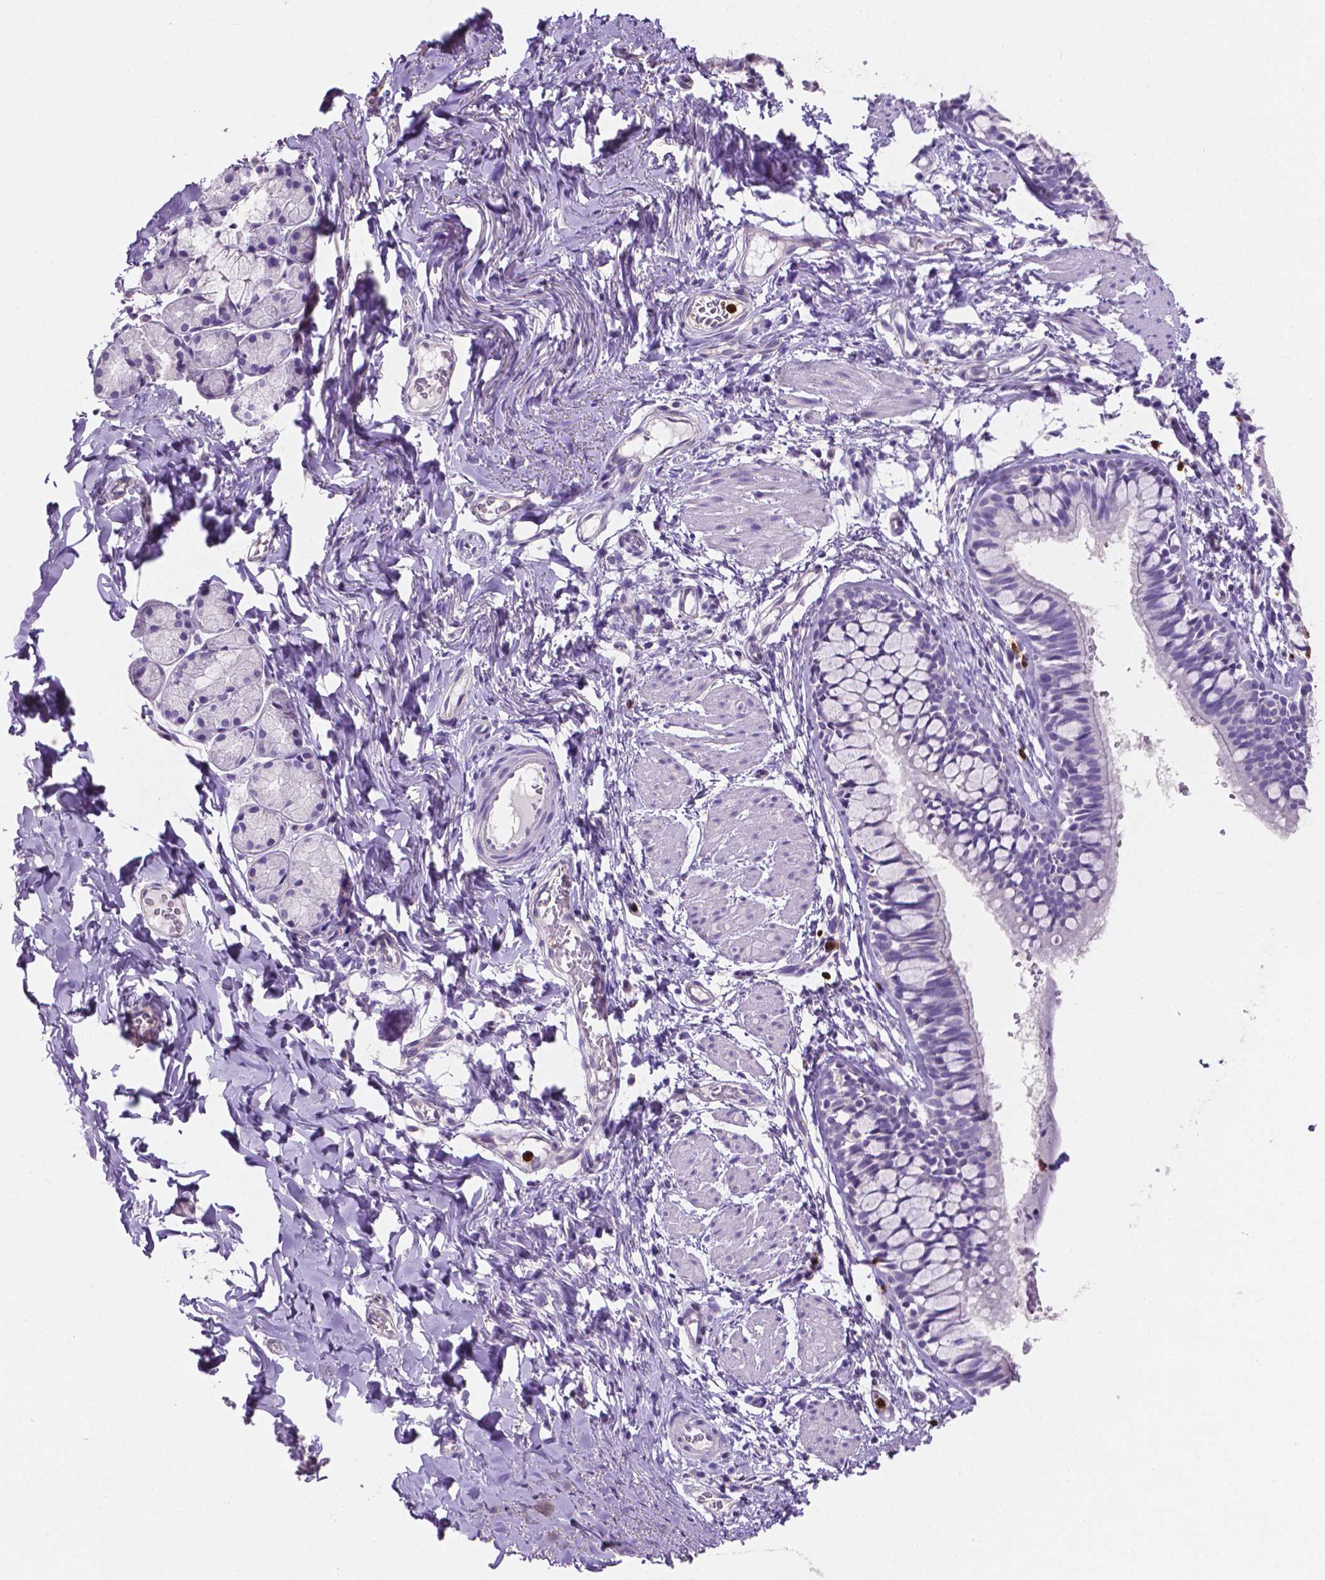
{"staining": {"intensity": "negative", "quantity": "none", "location": "none"}, "tissue": "bronchus", "cell_type": "Respiratory epithelial cells", "image_type": "normal", "snomed": [{"axis": "morphology", "description": "Normal tissue, NOS"}, {"axis": "topography", "description": "Bronchus"}], "caption": "This is an IHC photomicrograph of normal human bronchus. There is no expression in respiratory epithelial cells.", "gene": "MMP9", "patient": {"sex": "male", "age": 1}}